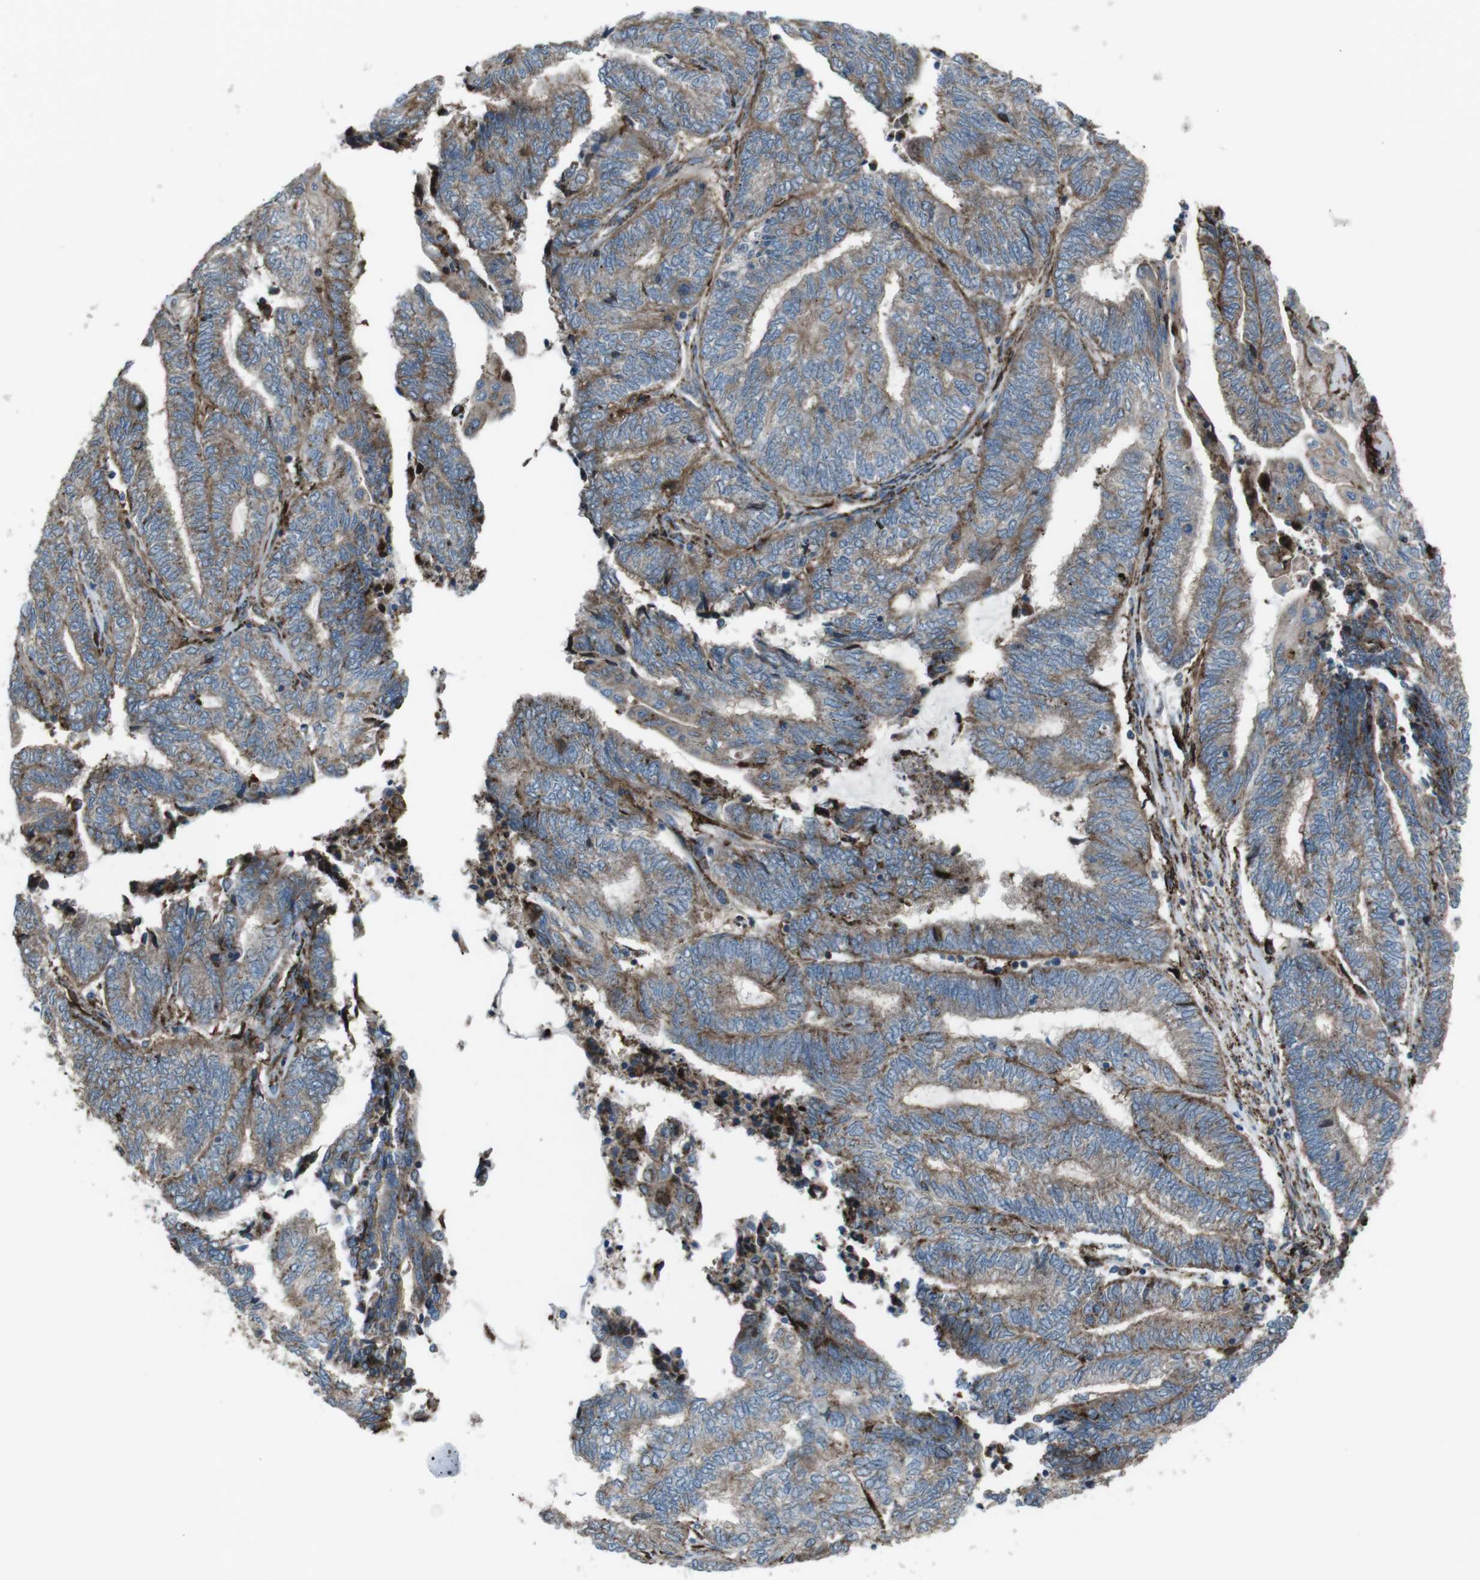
{"staining": {"intensity": "weak", "quantity": ">75%", "location": "cytoplasmic/membranous"}, "tissue": "endometrial cancer", "cell_type": "Tumor cells", "image_type": "cancer", "snomed": [{"axis": "morphology", "description": "Adenocarcinoma, NOS"}, {"axis": "topography", "description": "Uterus"}, {"axis": "topography", "description": "Endometrium"}], "caption": "Protein staining of adenocarcinoma (endometrial) tissue demonstrates weak cytoplasmic/membranous expression in approximately >75% of tumor cells.", "gene": "GDF10", "patient": {"sex": "female", "age": 70}}